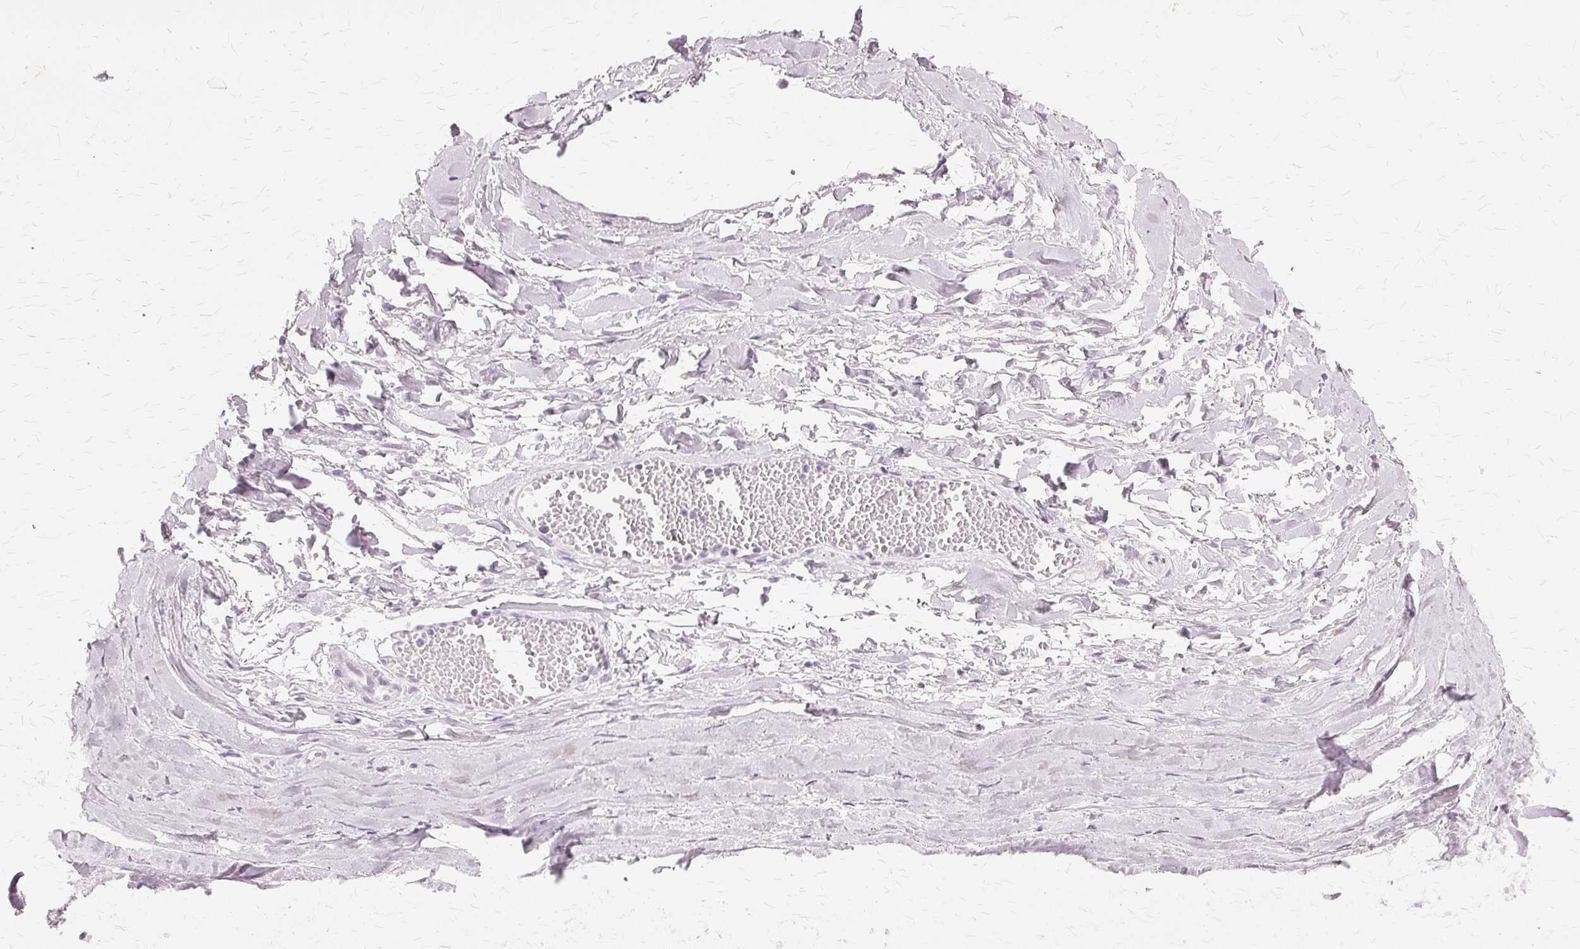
{"staining": {"intensity": "negative", "quantity": "none", "location": "none"}, "tissue": "soft tissue", "cell_type": "Chondrocytes", "image_type": "normal", "snomed": [{"axis": "morphology", "description": "Normal tissue, NOS"}, {"axis": "topography", "description": "Cartilage tissue"}, {"axis": "topography", "description": "Nasopharynx"}, {"axis": "topography", "description": "Thyroid gland"}], "caption": "Immunohistochemical staining of unremarkable soft tissue displays no significant positivity in chondrocytes.", "gene": "SLC45A3", "patient": {"sex": "male", "age": 63}}